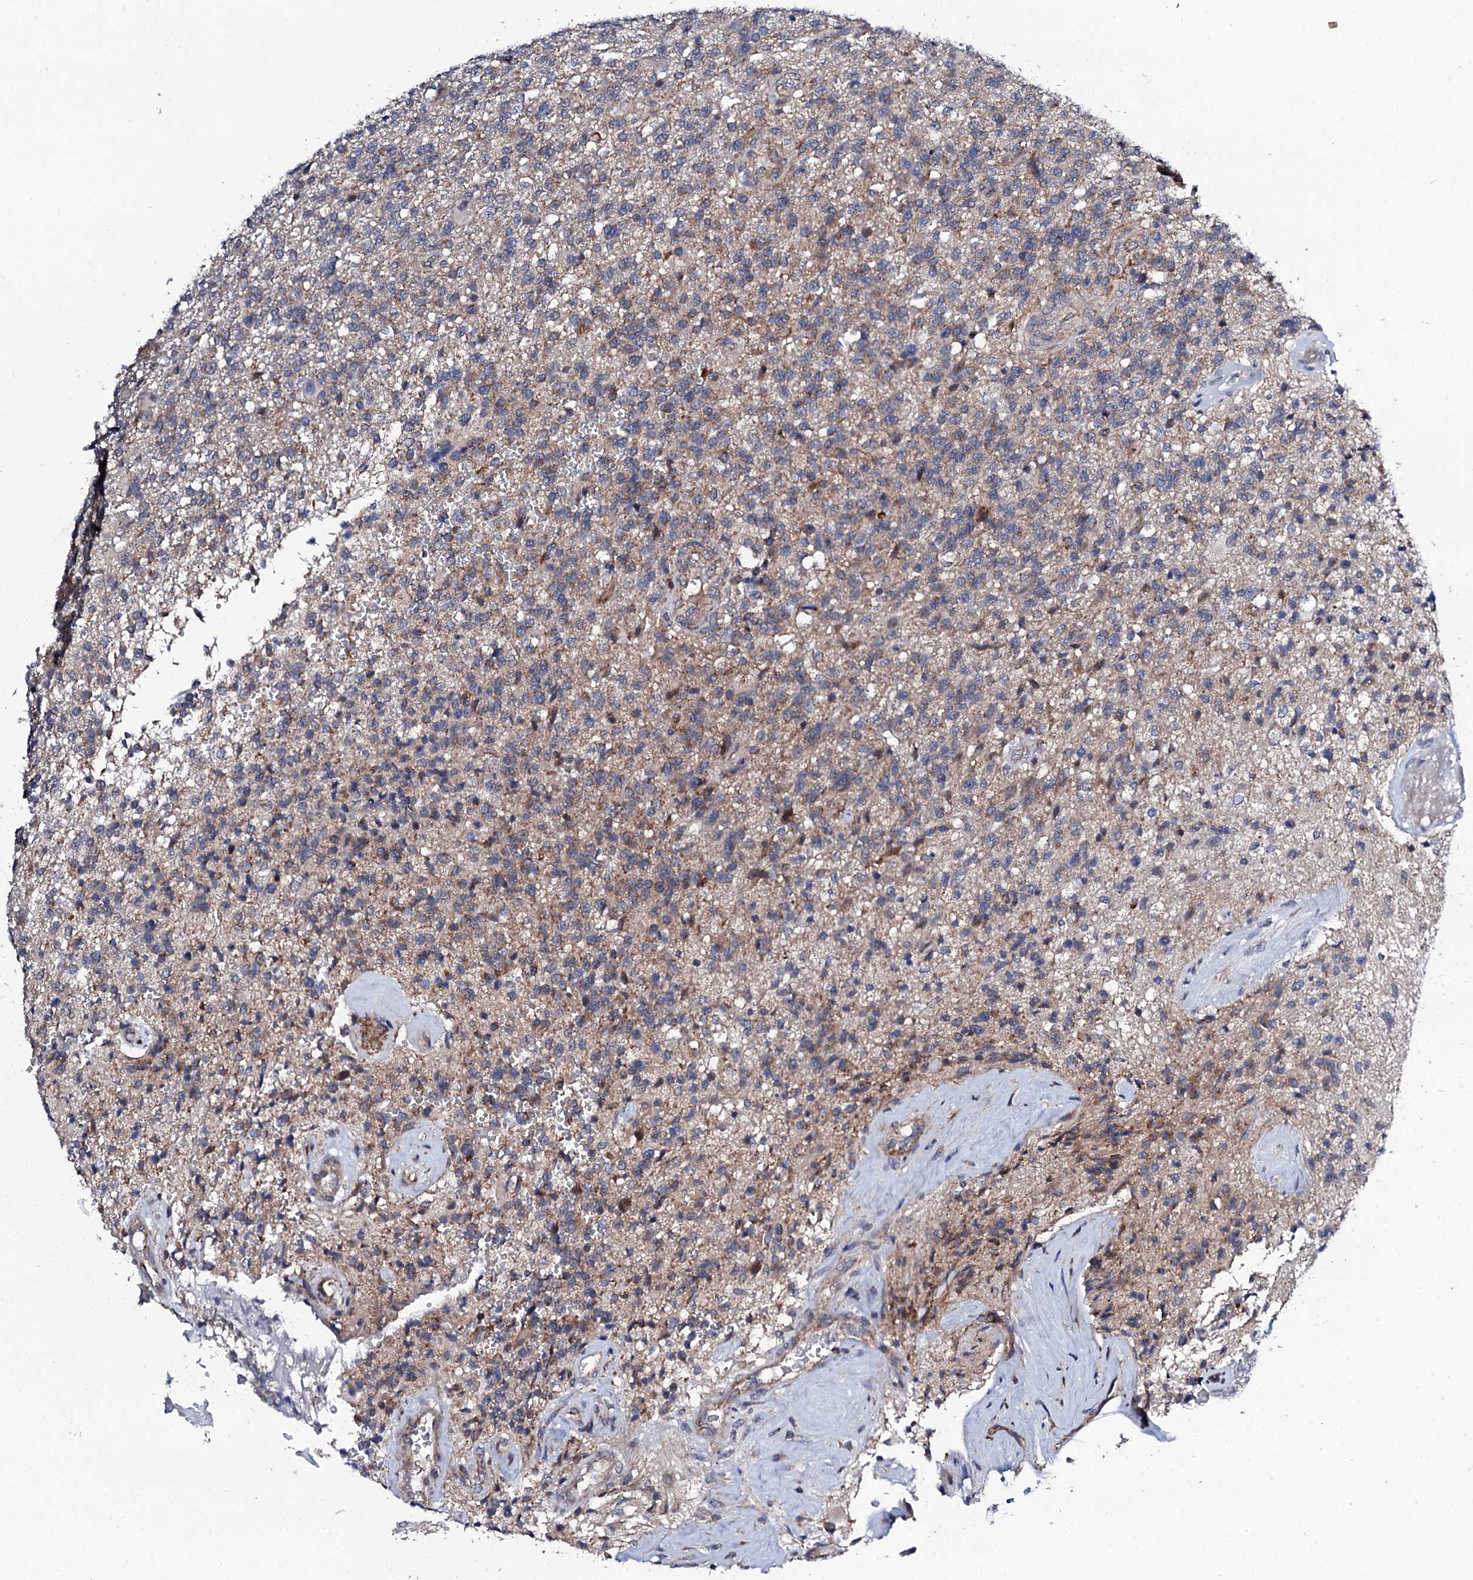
{"staining": {"intensity": "weak", "quantity": "<25%", "location": "cytoplasmic/membranous"}, "tissue": "glioma", "cell_type": "Tumor cells", "image_type": "cancer", "snomed": [{"axis": "morphology", "description": "Glioma, malignant, High grade"}, {"axis": "topography", "description": "Brain"}], "caption": "IHC micrograph of neoplastic tissue: human glioma stained with DAB demonstrates no significant protein positivity in tumor cells.", "gene": "COG4", "patient": {"sex": "male", "age": 56}}